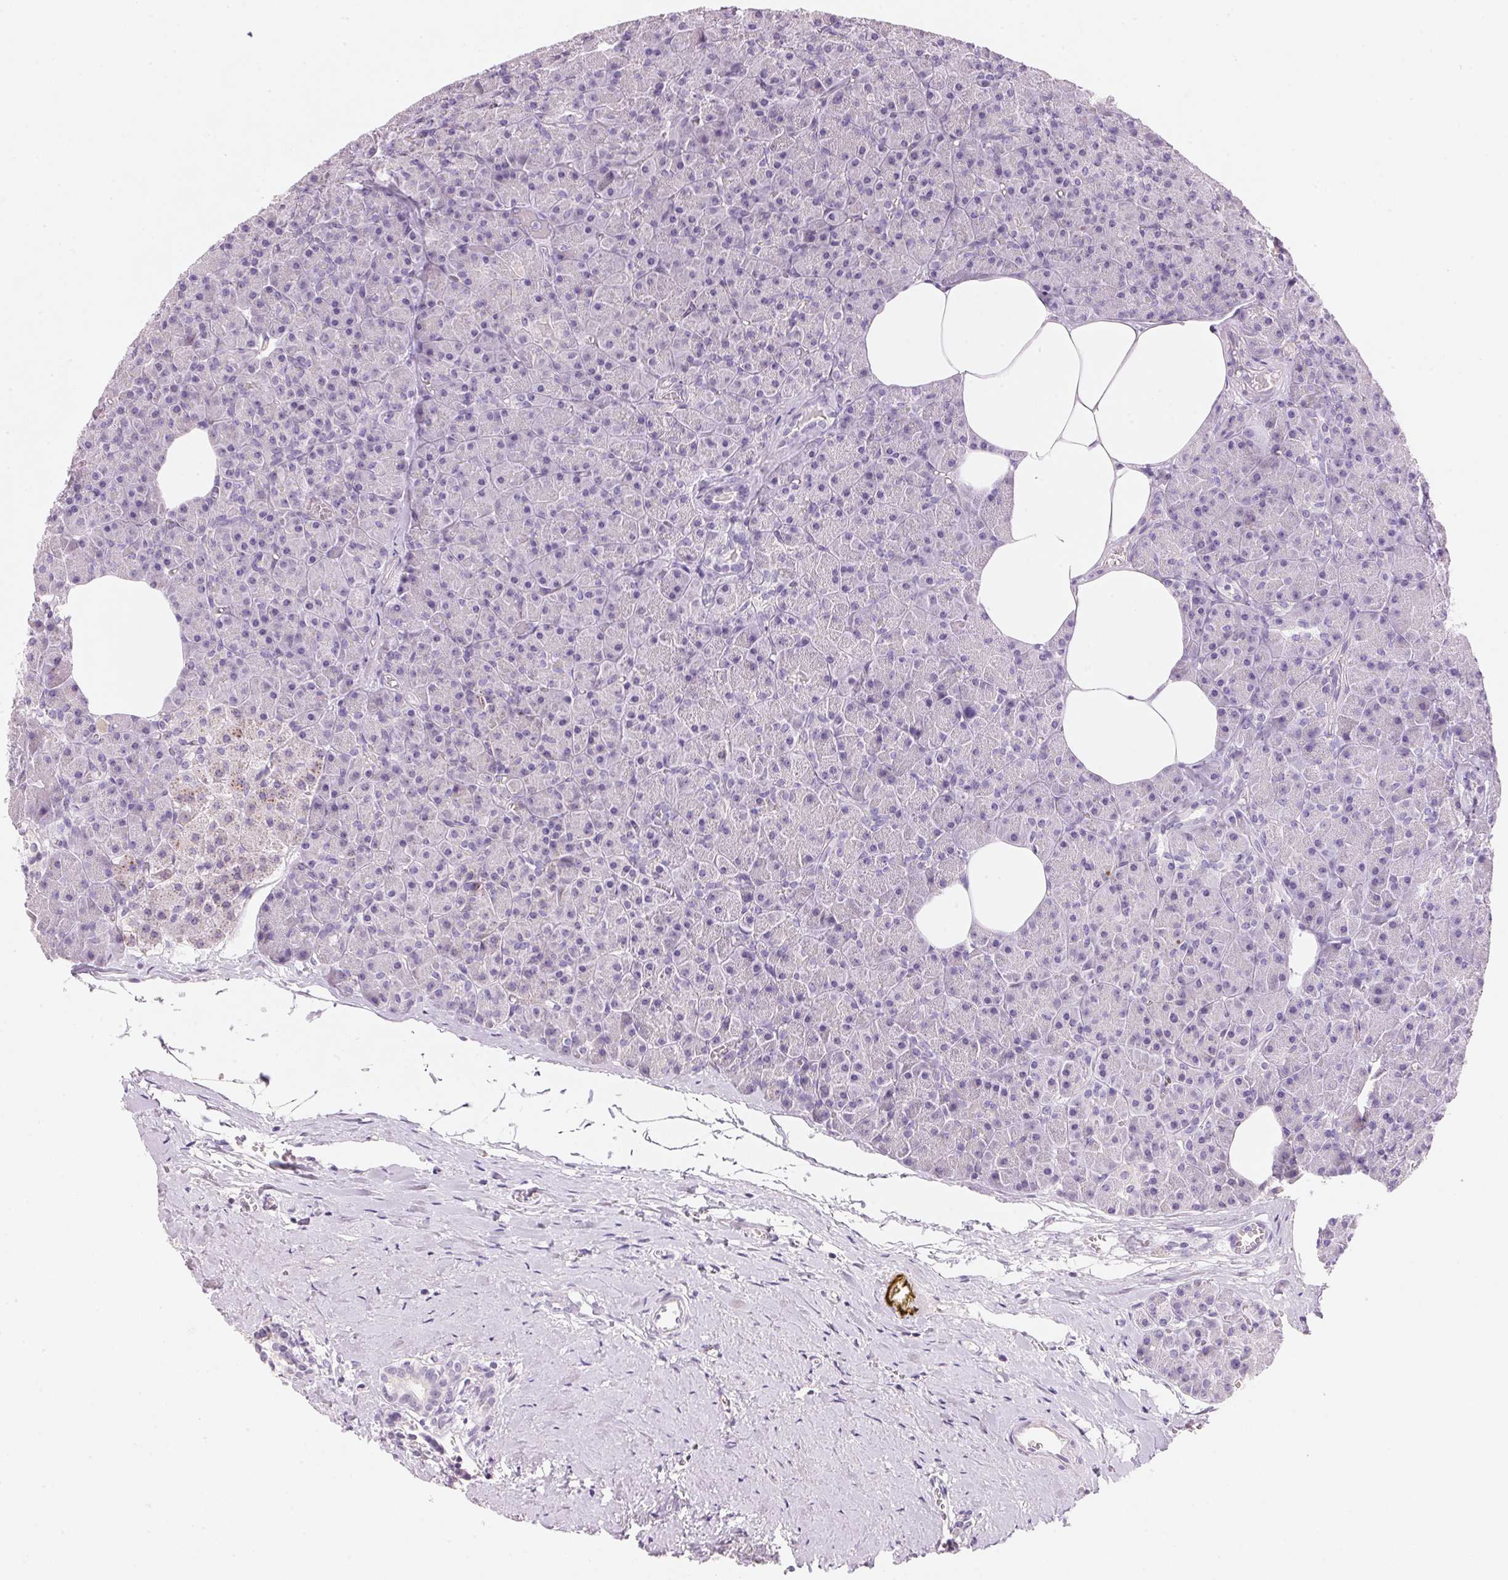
{"staining": {"intensity": "negative", "quantity": "none", "location": "none"}, "tissue": "pancreas", "cell_type": "Exocrine glandular cells", "image_type": "normal", "snomed": [{"axis": "morphology", "description": "Normal tissue, NOS"}, {"axis": "topography", "description": "Pancreas"}], "caption": "High power microscopy micrograph of an immunohistochemistry histopathology image of benign pancreas, revealing no significant staining in exocrine glandular cells.", "gene": "CYP11B1", "patient": {"sex": "female", "age": 45}}